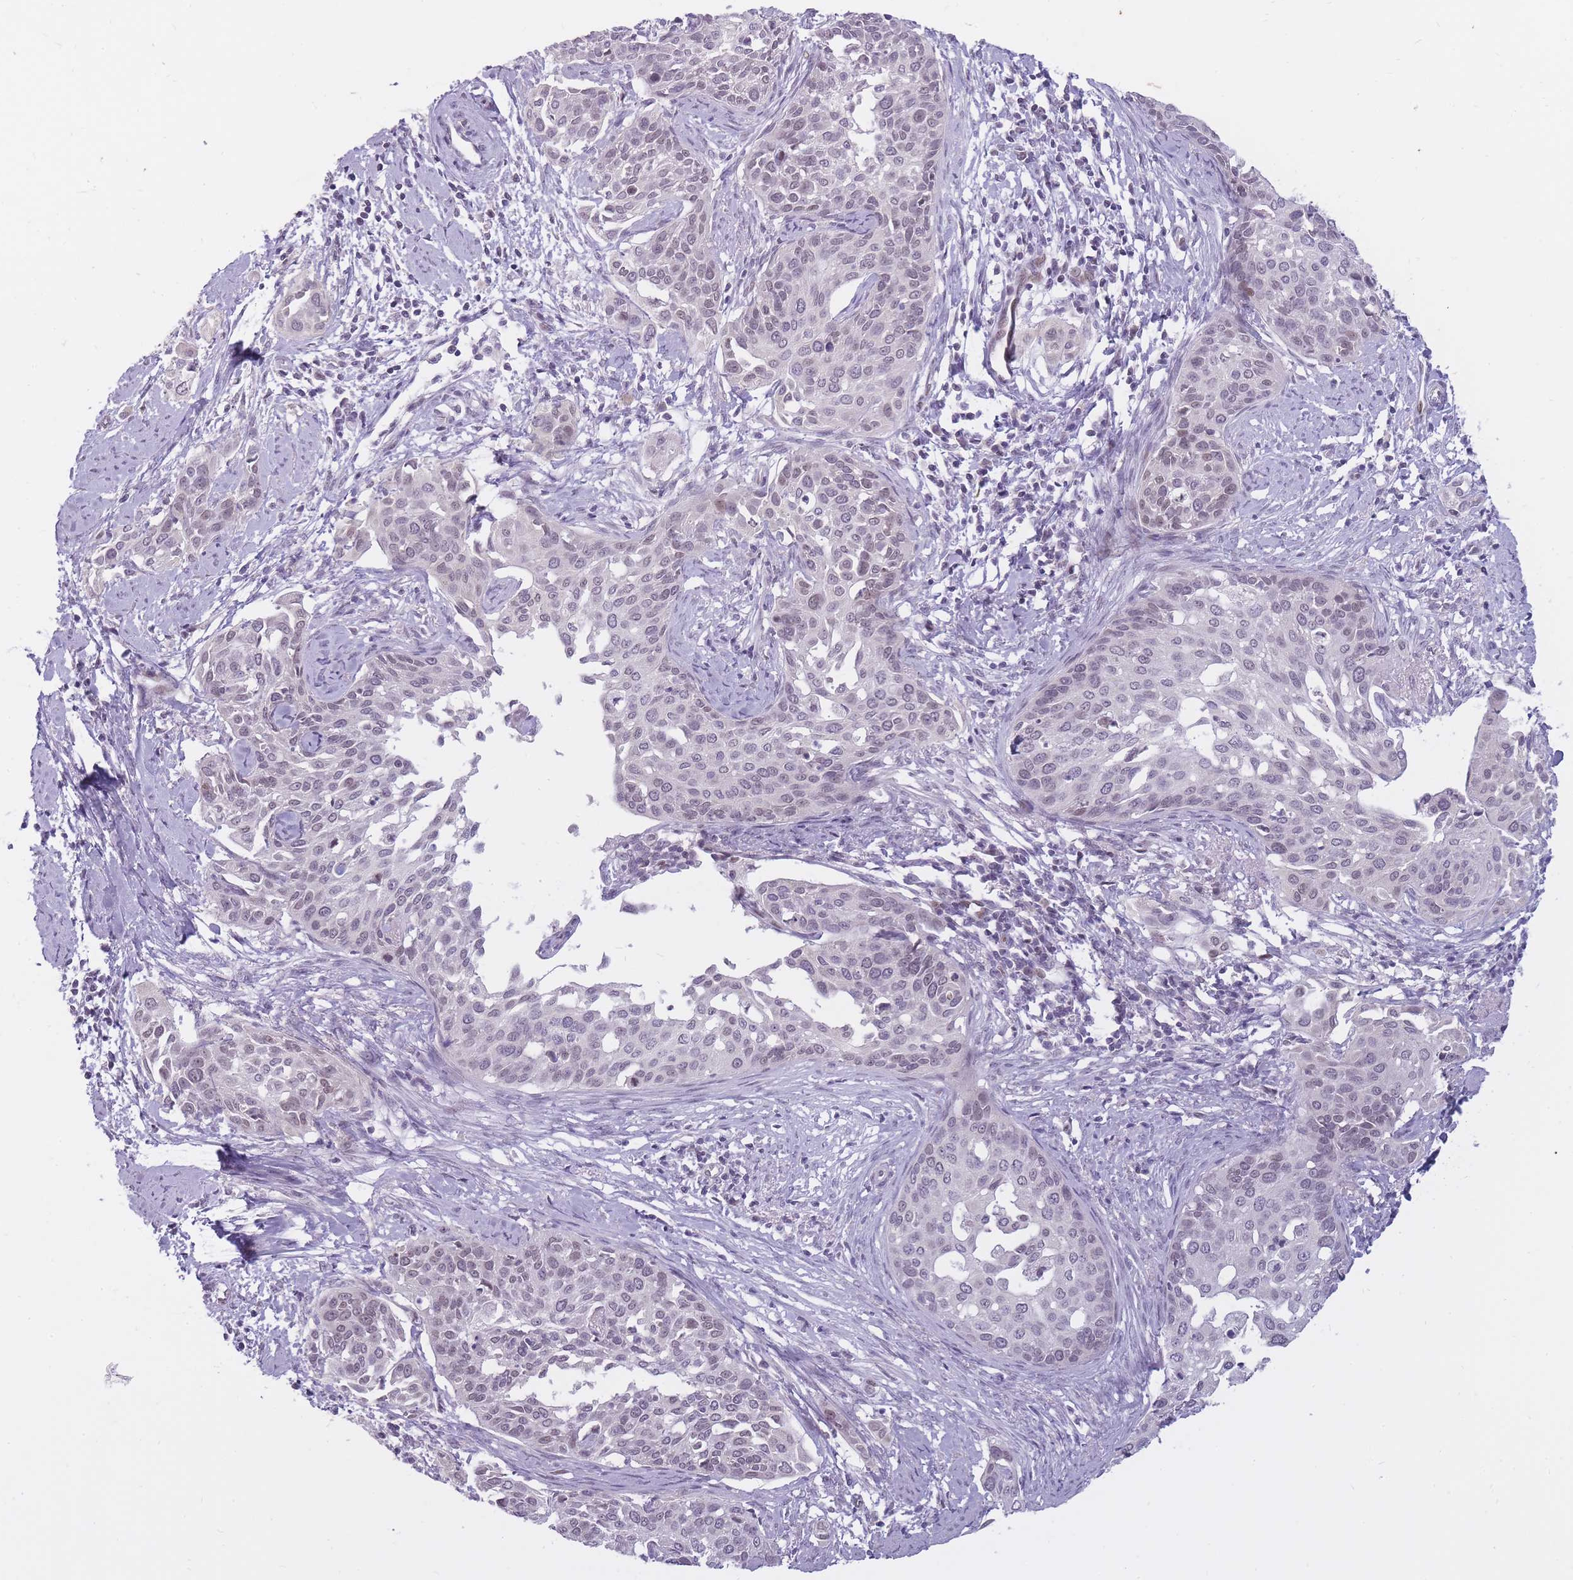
{"staining": {"intensity": "weak", "quantity": "25%-75%", "location": "nuclear"}, "tissue": "cervical cancer", "cell_type": "Tumor cells", "image_type": "cancer", "snomed": [{"axis": "morphology", "description": "Squamous cell carcinoma, NOS"}, {"axis": "topography", "description": "Cervix"}], "caption": "A brown stain labels weak nuclear expression of a protein in human cervical cancer (squamous cell carcinoma) tumor cells.", "gene": "POMZP3", "patient": {"sex": "female", "age": 44}}